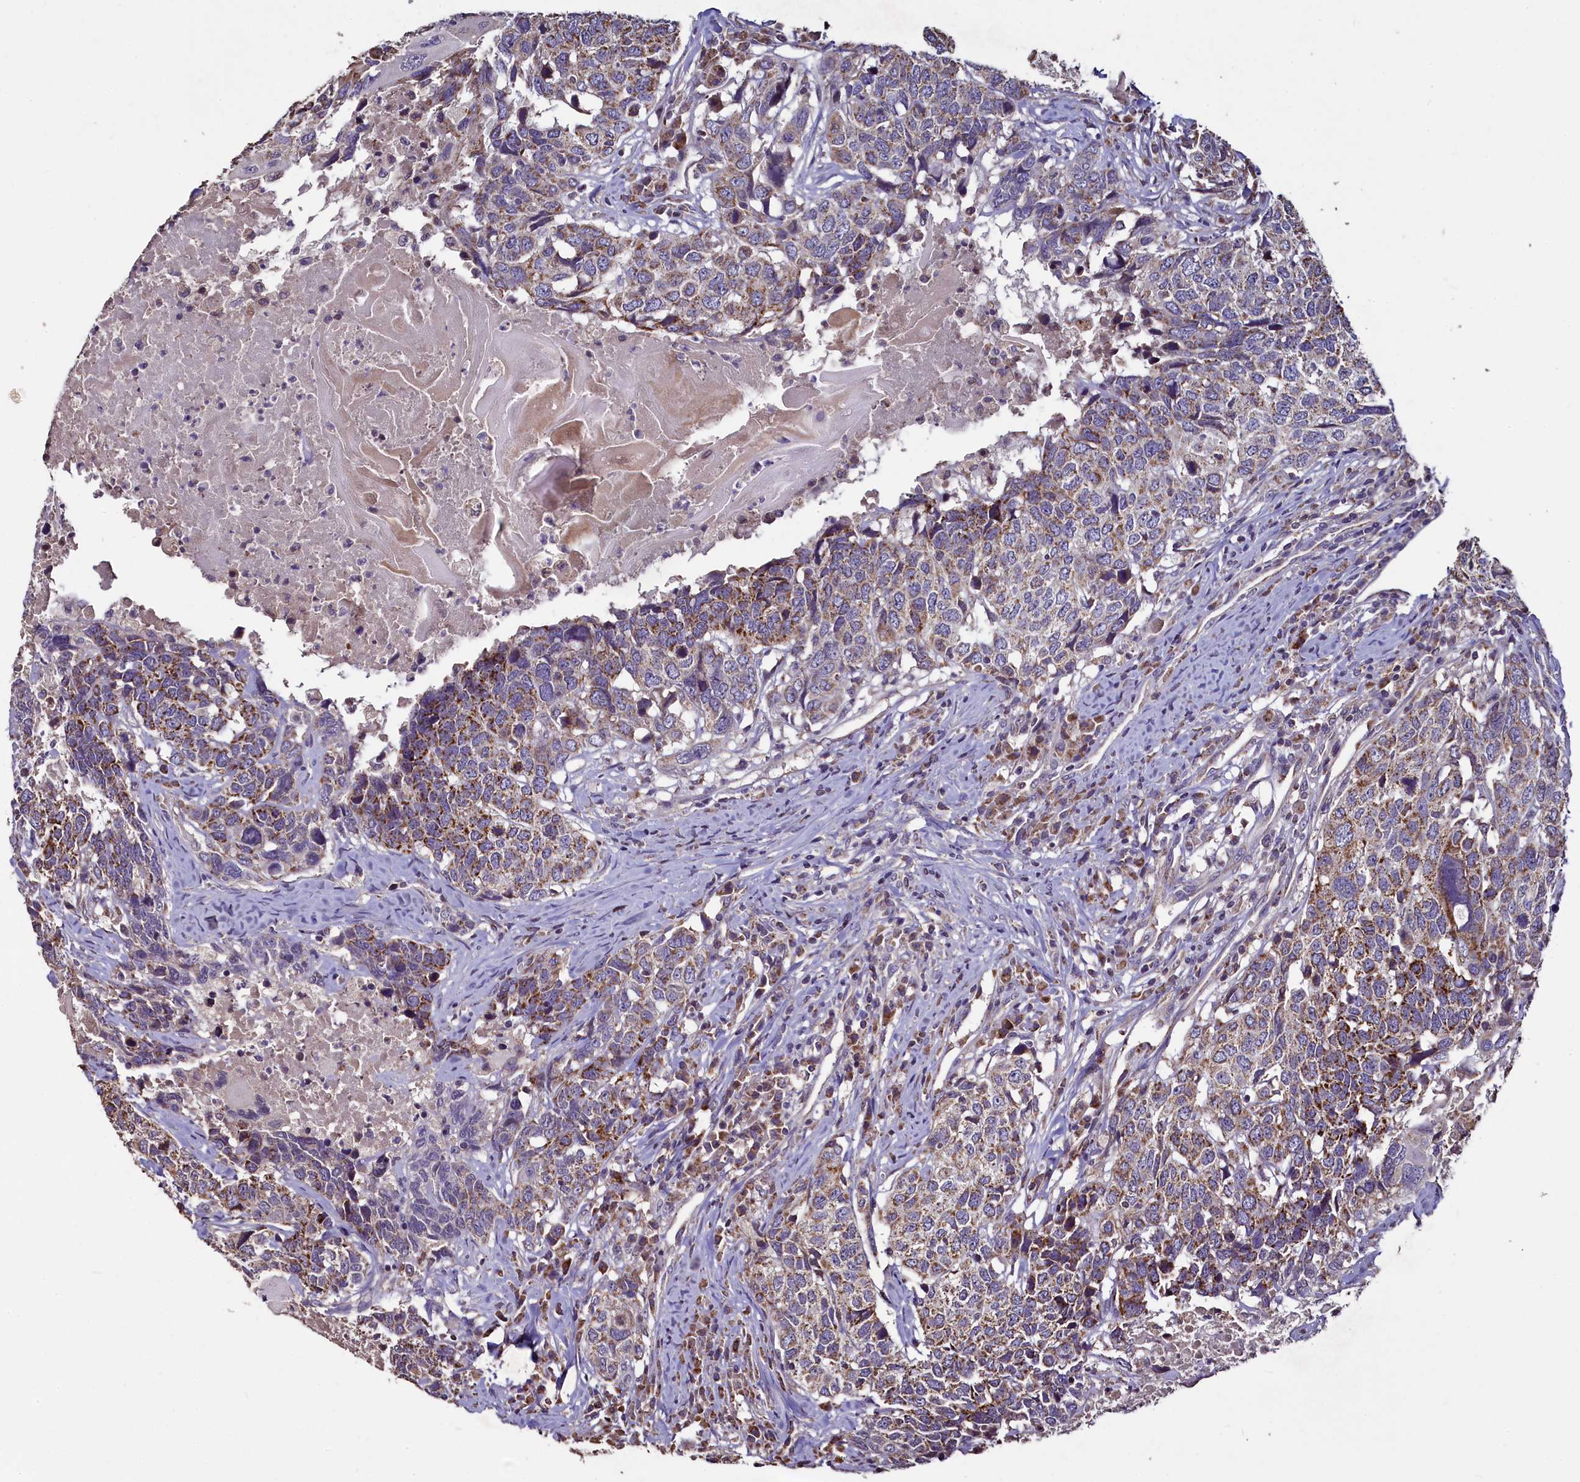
{"staining": {"intensity": "moderate", "quantity": ">75%", "location": "cytoplasmic/membranous"}, "tissue": "head and neck cancer", "cell_type": "Tumor cells", "image_type": "cancer", "snomed": [{"axis": "morphology", "description": "Squamous cell carcinoma, NOS"}, {"axis": "topography", "description": "Head-Neck"}], "caption": "Protein staining of head and neck squamous cell carcinoma tissue shows moderate cytoplasmic/membranous positivity in approximately >75% of tumor cells.", "gene": "COQ9", "patient": {"sex": "male", "age": 66}}